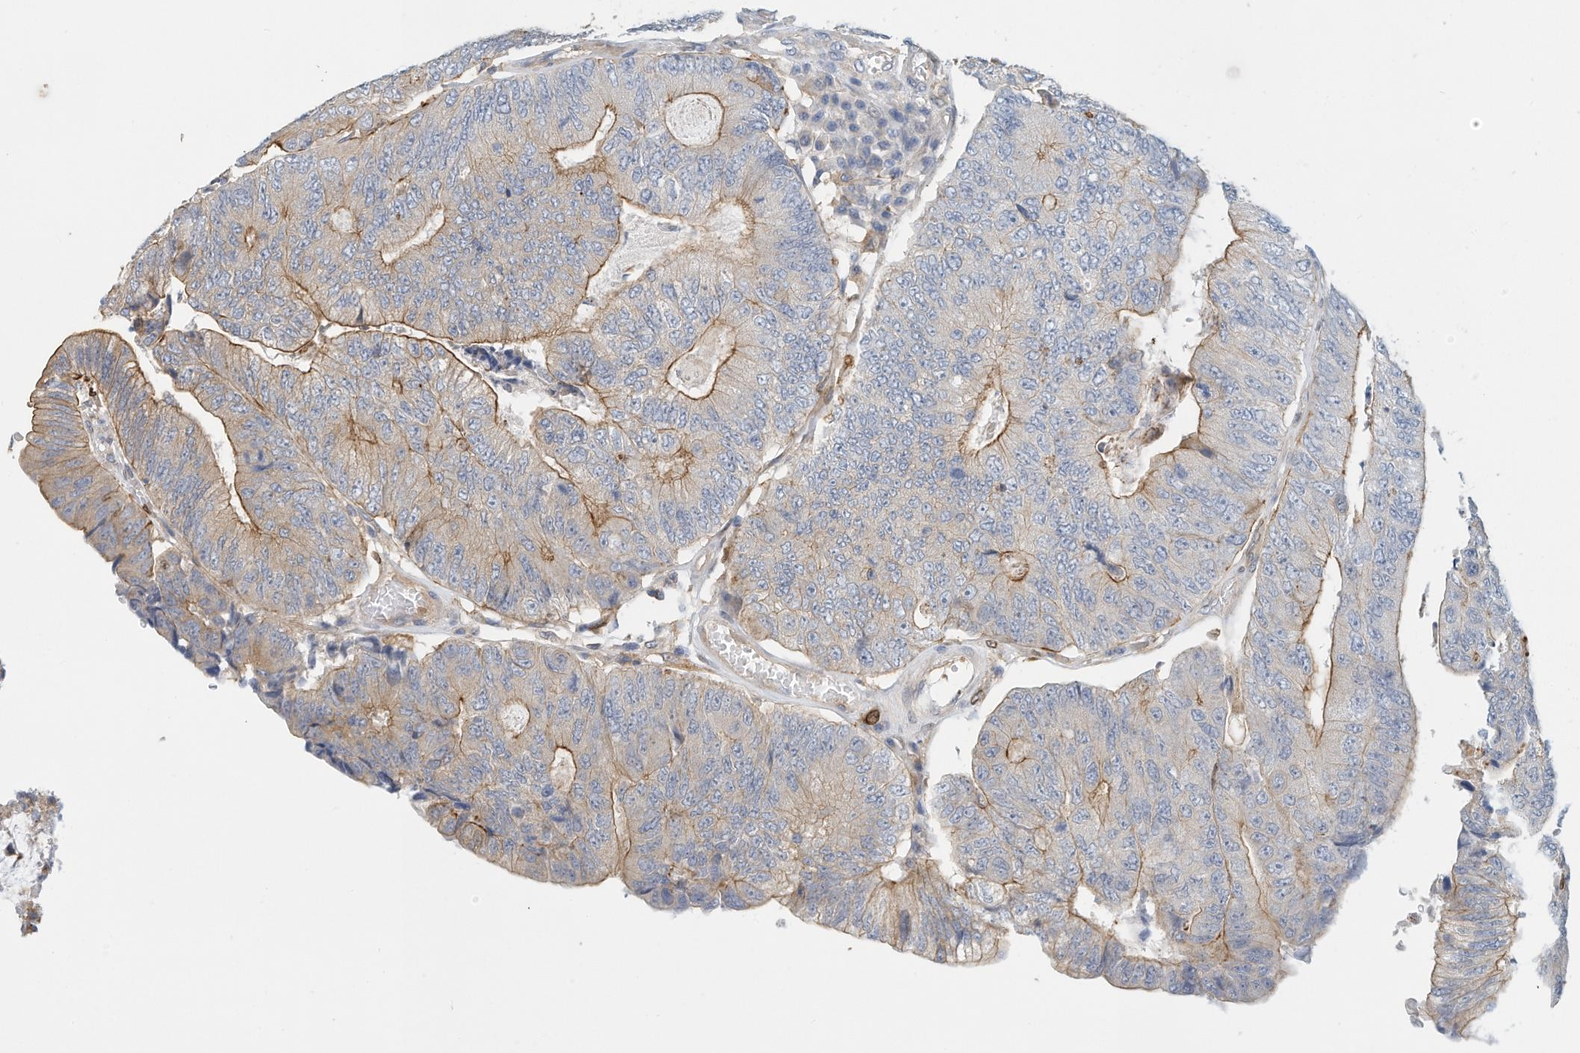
{"staining": {"intensity": "moderate", "quantity": "25%-75%", "location": "cytoplasmic/membranous"}, "tissue": "colorectal cancer", "cell_type": "Tumor cells", "image_type": "cancer", "snomed": [{"axis": "morphology", "description": "Adenocarcinoma, NOS"}, {"axis": "topography", "description": "Colon"}], "caption": "The photomicrograph demonstrates a brown stain indicating the presence of a protein in the cytoplasmic/membranous of tumor cells in adenocarcinoma (colorectal).", "gene": "MICAL1", "patient": {"sex": "female", "age": 67}}